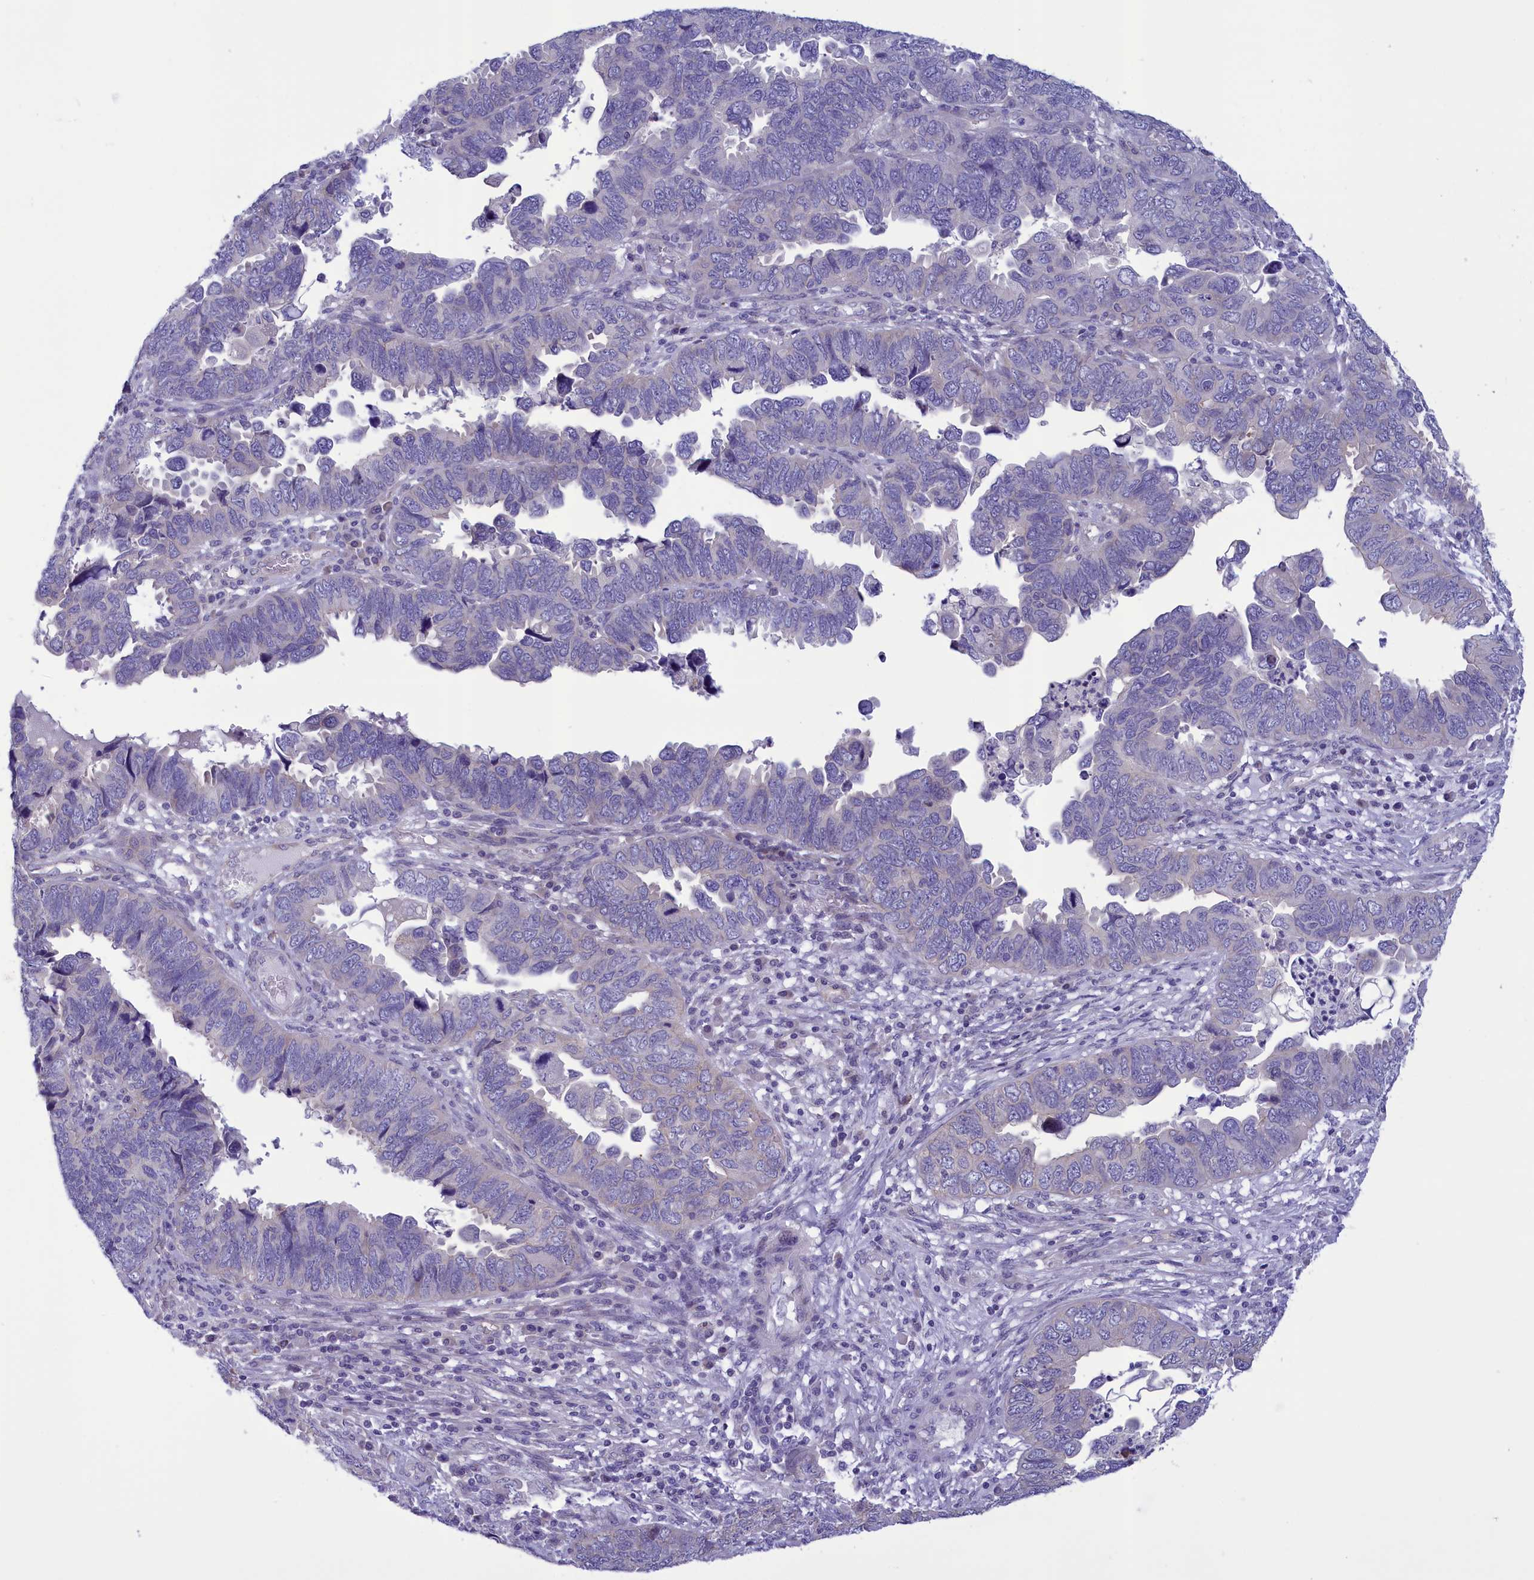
{"staining": {"intensity": "negative", "quantity": "none", "location": "none"}, "tissue": "endometrial cancer", "cell_type": "Tumor cells", "image_type": "cancer", "snomed": [{"axis": "morphology", "description": "Adenocarcinoma, NOS"}, {"axis": "topography", "description": "Endometrium"}], "caption": "Immunohistochemical staining of endometrial cancer (adenocarcinoma) exhibits no significant positivity in tumor cells. The staining was performed using DAB (3,3'-diaminobenzidine) to visualize the protein expression in brown, while the nuclei were stained in blue with hematoxylin (Magnification: 20x).", "gene": "CORO2A", "patient": {"sex": "female", "age": 79}}